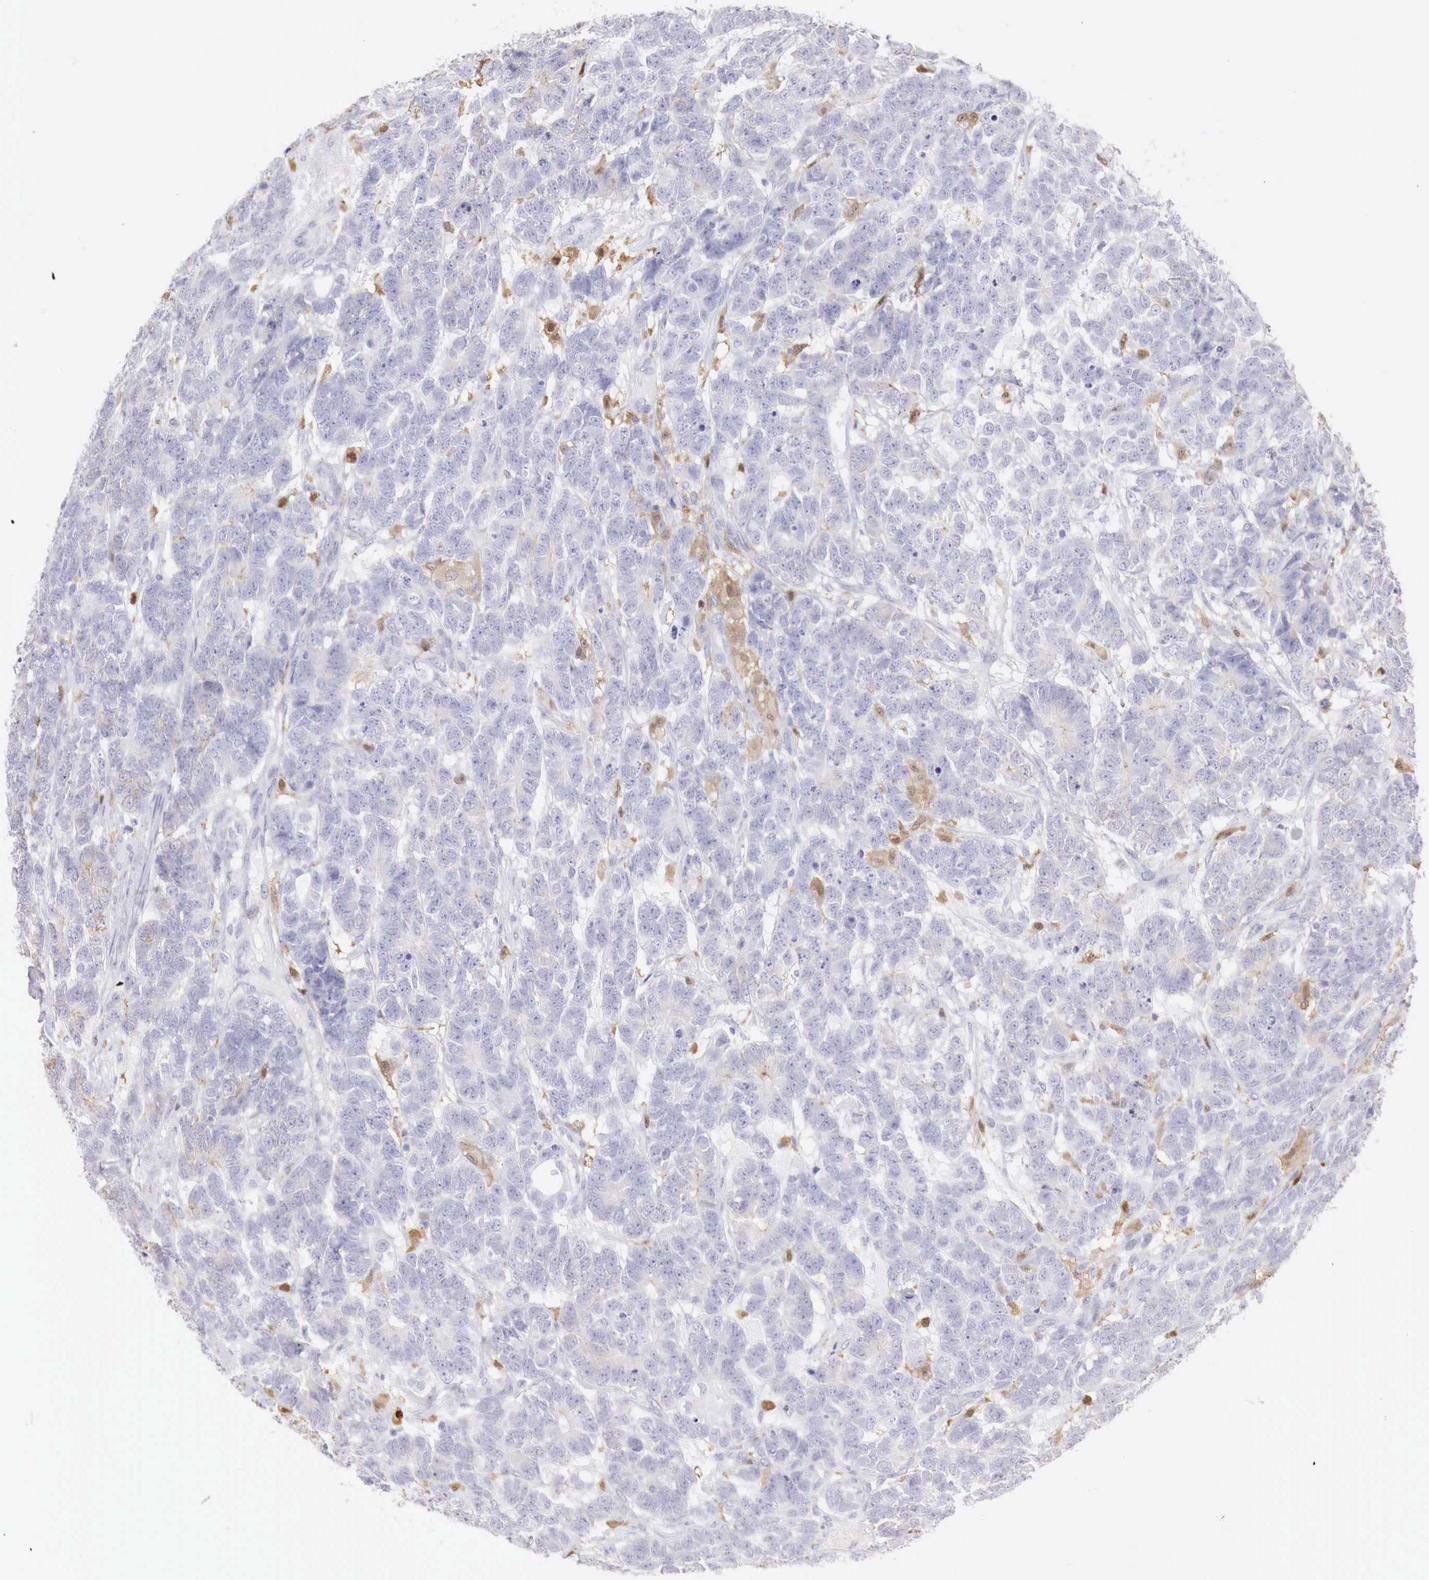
{"staining": {"intensity": "negative", "quantity": "none", "location": "none"}, "tissue": "testis cancer", "cell_type": "Tumor cells", "image_type": "cancer", "snomed": [{"axis": "morphology", "description": "Carcinoma, Embryonal, NOS"}, {"axis": "topography", "description": "Testis"}], "caption": "There is no significant positivity in tumor cells of testis embryonal carcinoma.", "gene": "RENBP", "patient": {"sex": "male", "age": 26}}